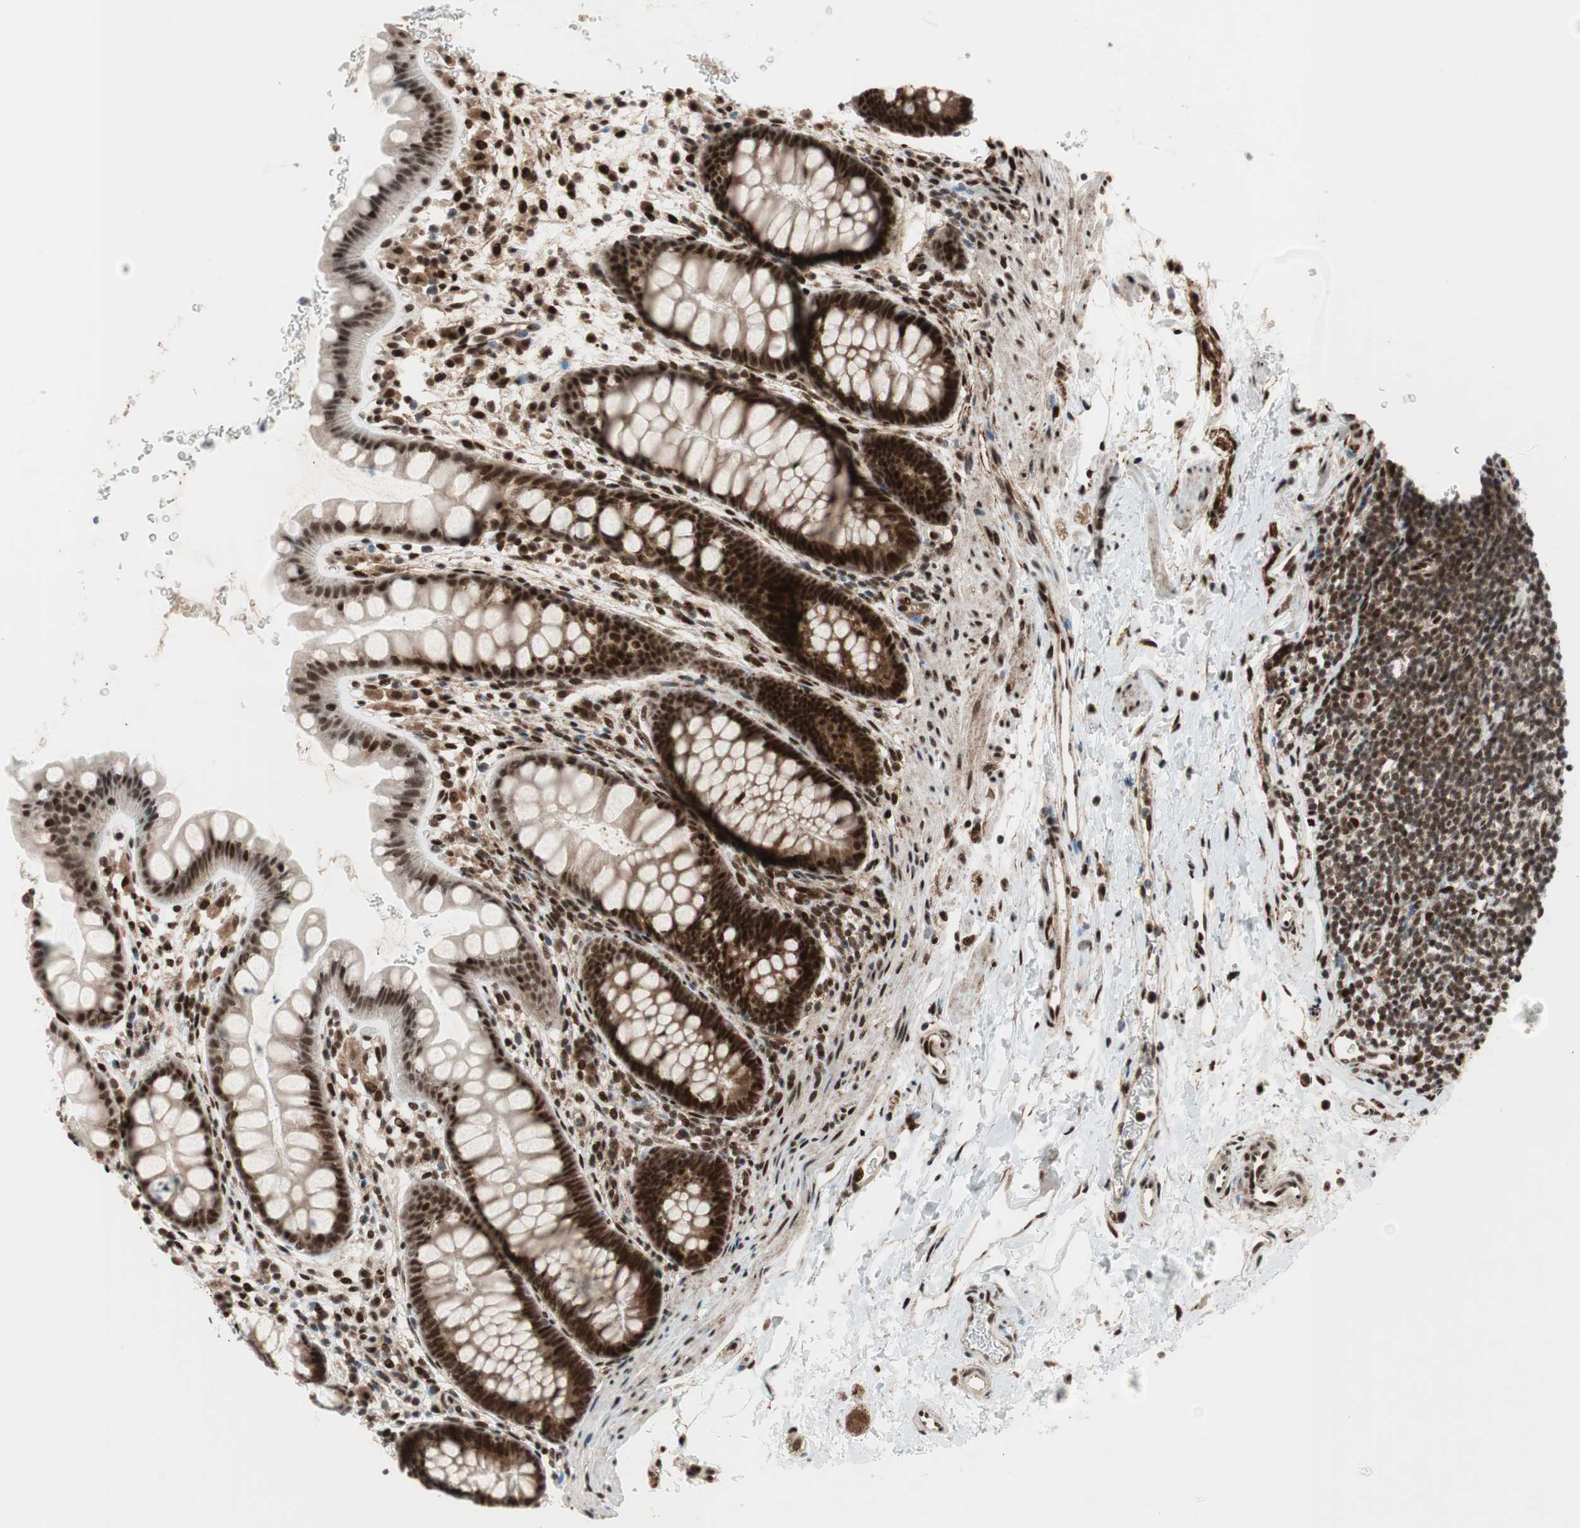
{"staining": {"intensity": "strong", "quantity": ">75%", "location": "nuclear"}, "tissue": "rectum", "cell_type": "Glandular cells", "image_type": "normal", "snomed": [{"axis": "morphology", "description": "Normal tissue, NOS"}, {"axis": "topography", "description": "Rectum"}], "caption": "The micrograph exhibits staining of benign rectum, revealing strong nuclear protein staining (brown color) within glandular cells. The staining is performed using DAB (3,3'-diaminobenzidine) brown chromogen to label protein expression. The nuclei are counter-stained blue using hematoxylin.", "gene": "TCF12", "patient": {"sex": "female", "age": 24}}